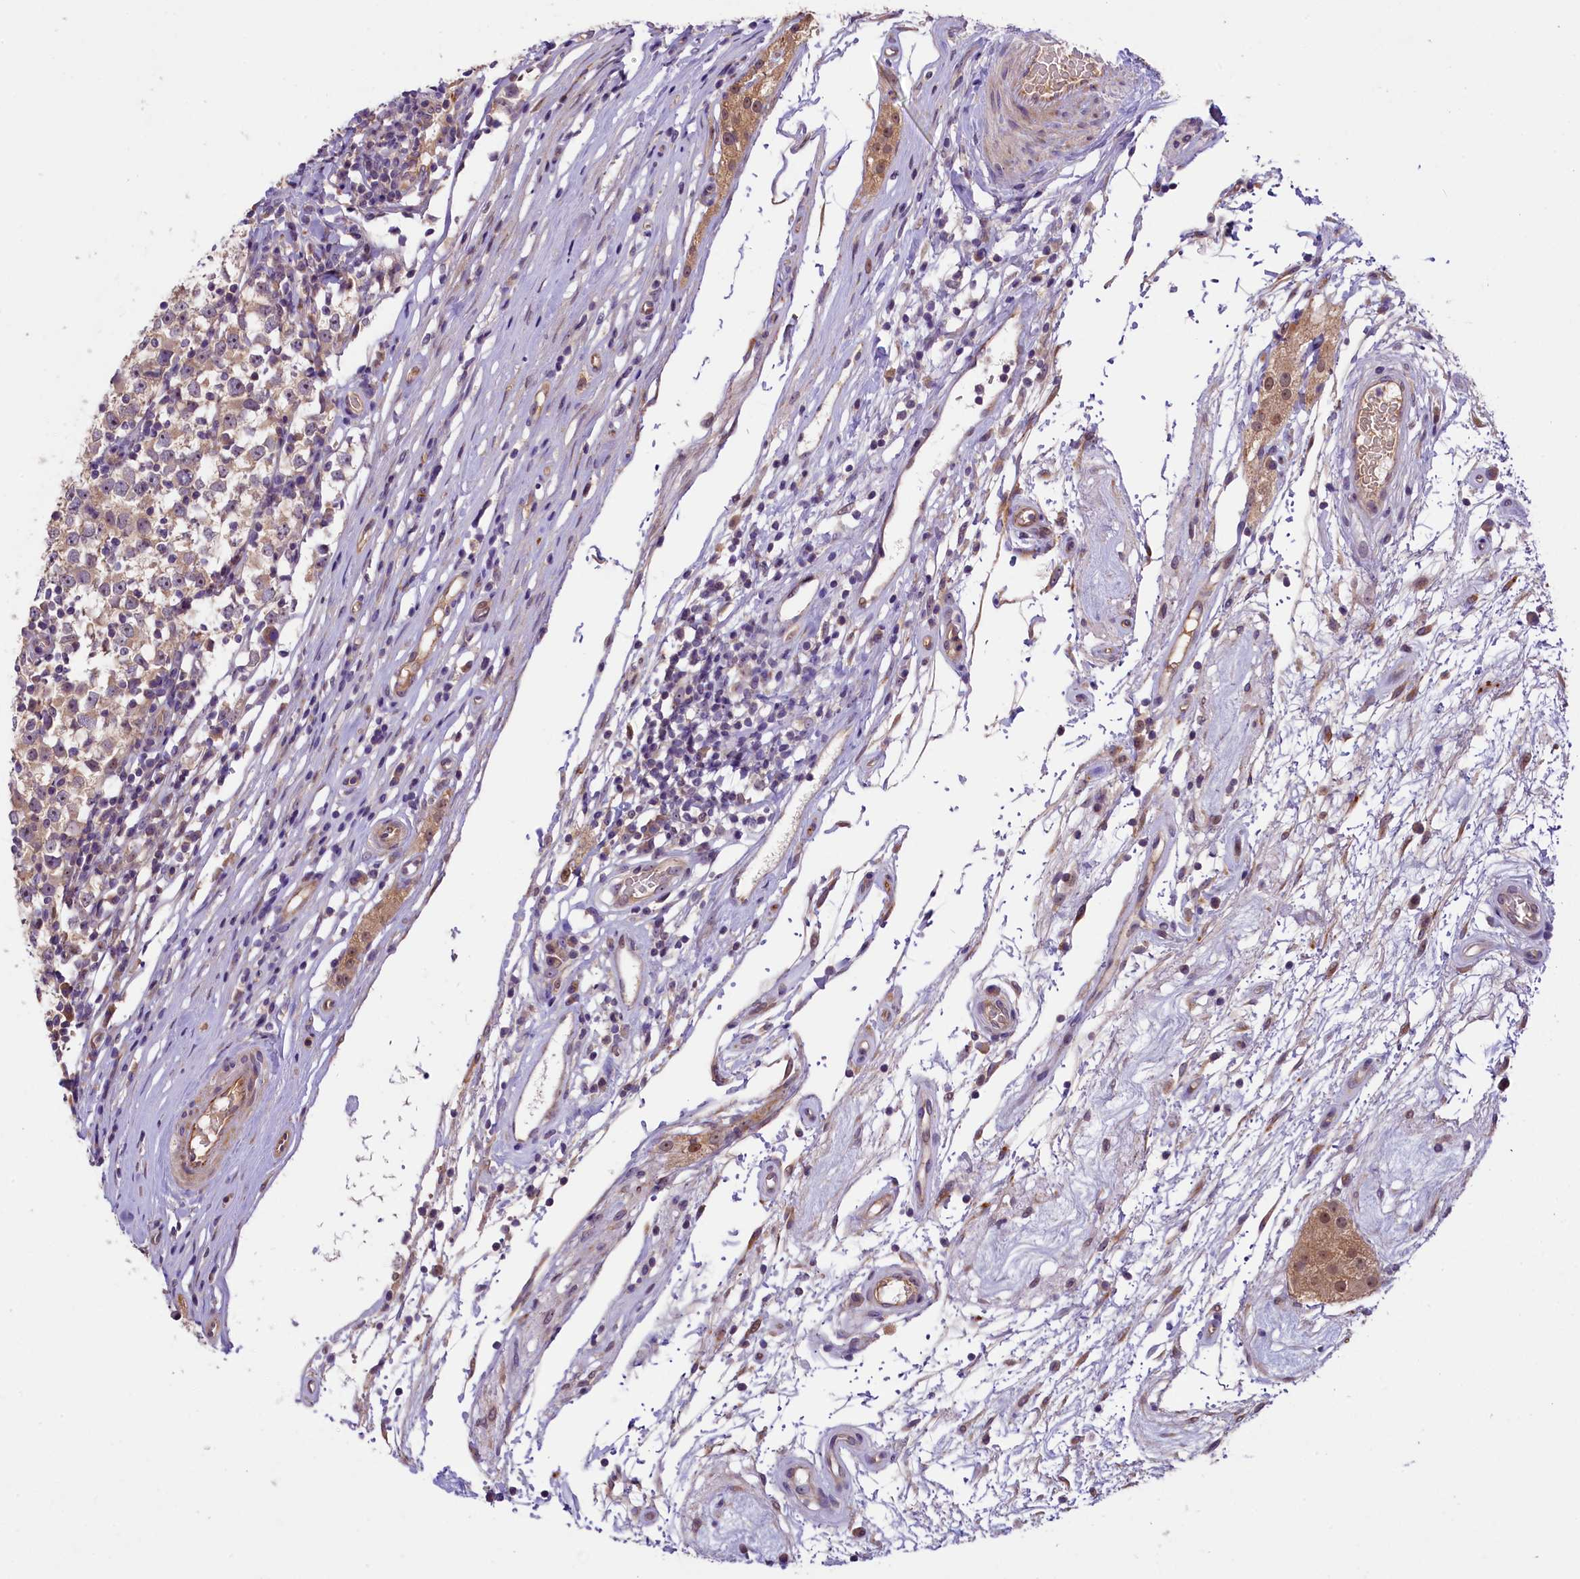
{"staining": {"intensity": "weak", "quantity": ">75%", "location": "cytoplasmic/membranous"}, "tissue": "testis cancer", "cell_type": "Tumor cells", "image_type": "cancer", "snomed": [{"axis": "morphology", "description": "Seminoma, NOS"}, {"axis": "topography", "description": "Testis"}], "caption": "High-power microscopy captured an IHC micrograph of testis cancer (seminoma), revealing weak cytoplasmic/membranous staining in approximately >75% of tumor cells.", "gene": "UBXN6", "patient": {"sex": "male", "age": 65}}